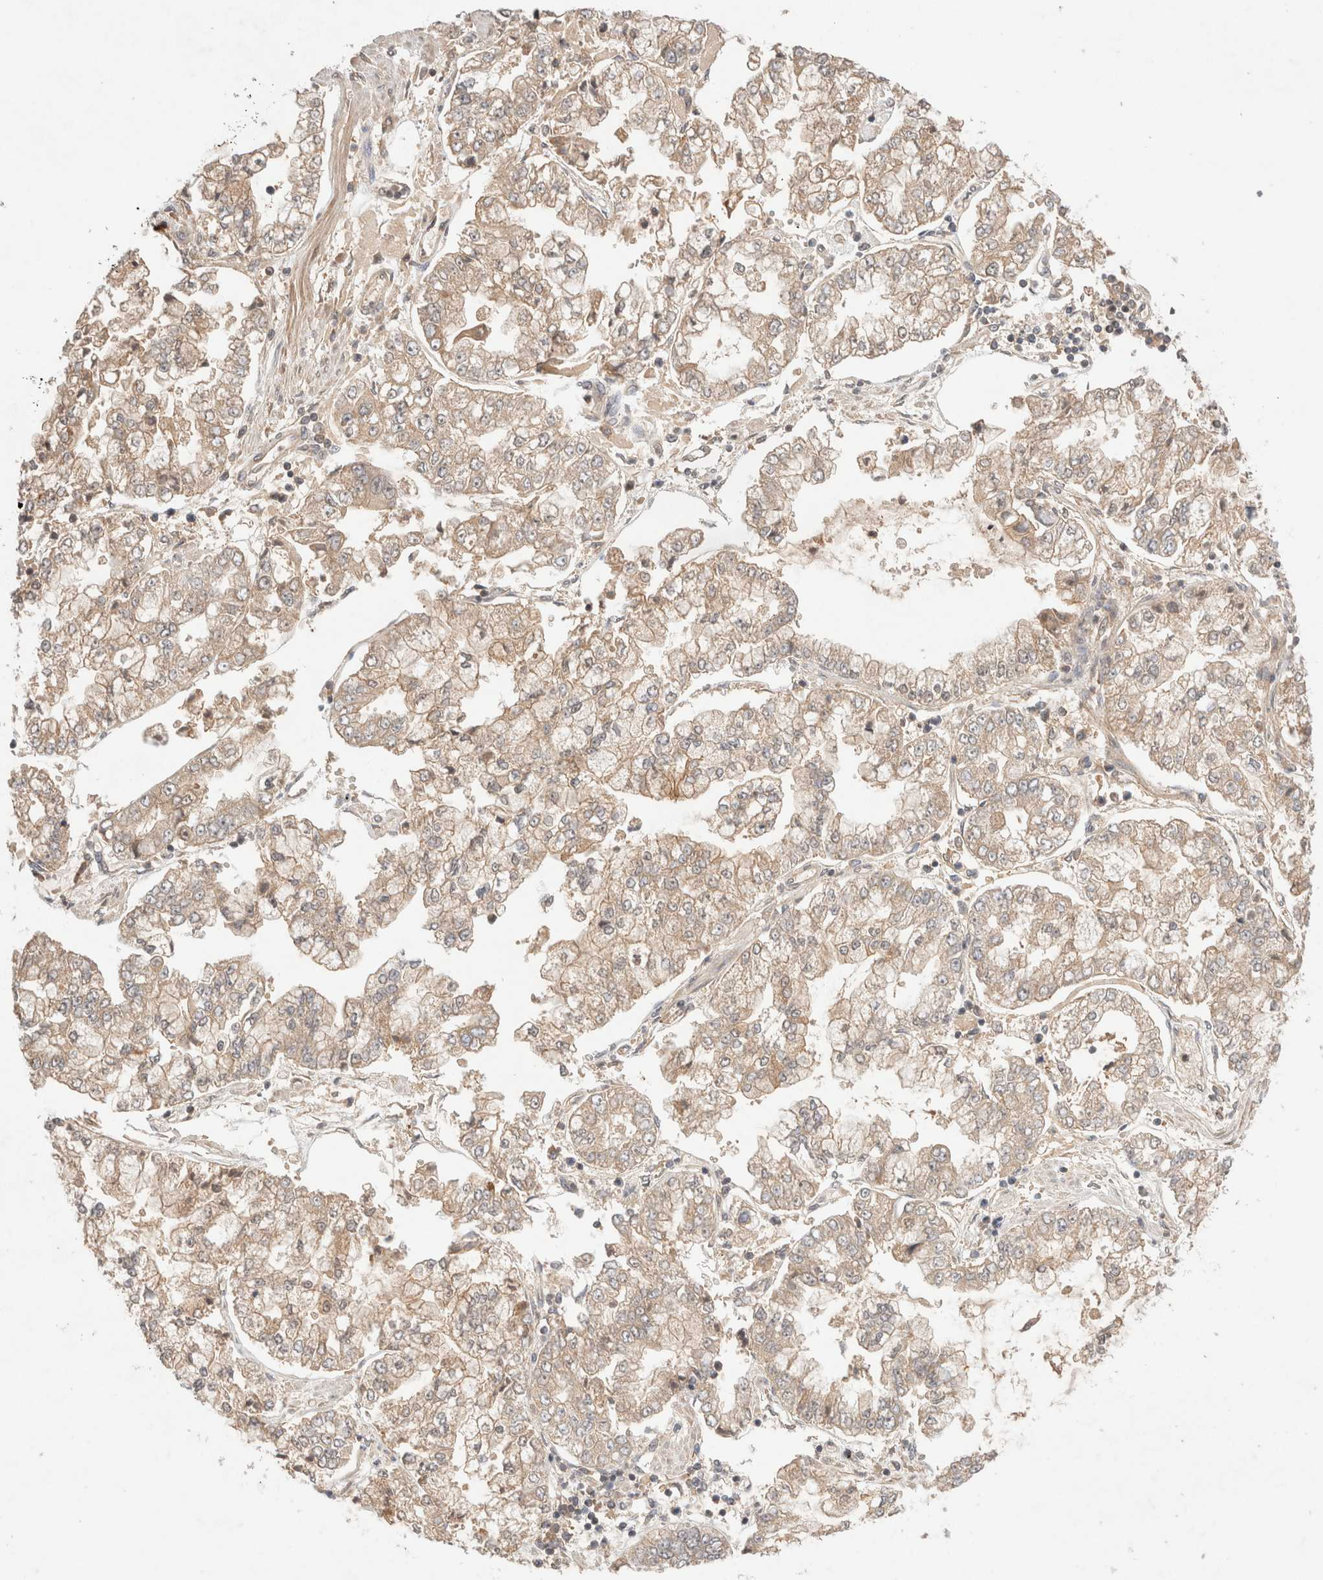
{"staining": {"intensity": "weak", "quantity": ">75%", "location": "cytoplasmic/membranous"}, "tissue": "stomach cancer", "cell_type": "Tumor cells", "image_type": "cancer", "snomed": [{"axis": "morphology", "description": "Adenocarcinoma, NOS"}, {"axis": "topography", "description": "Stomach"}], "caption": "Brown immunohistochemical staining in stomach cancer displays weak cytoplasmic/membranous staining in approximately >75% of tumor cells.", "gene": "KLHL20", "patient": {"sex": "male", "age": 76}}